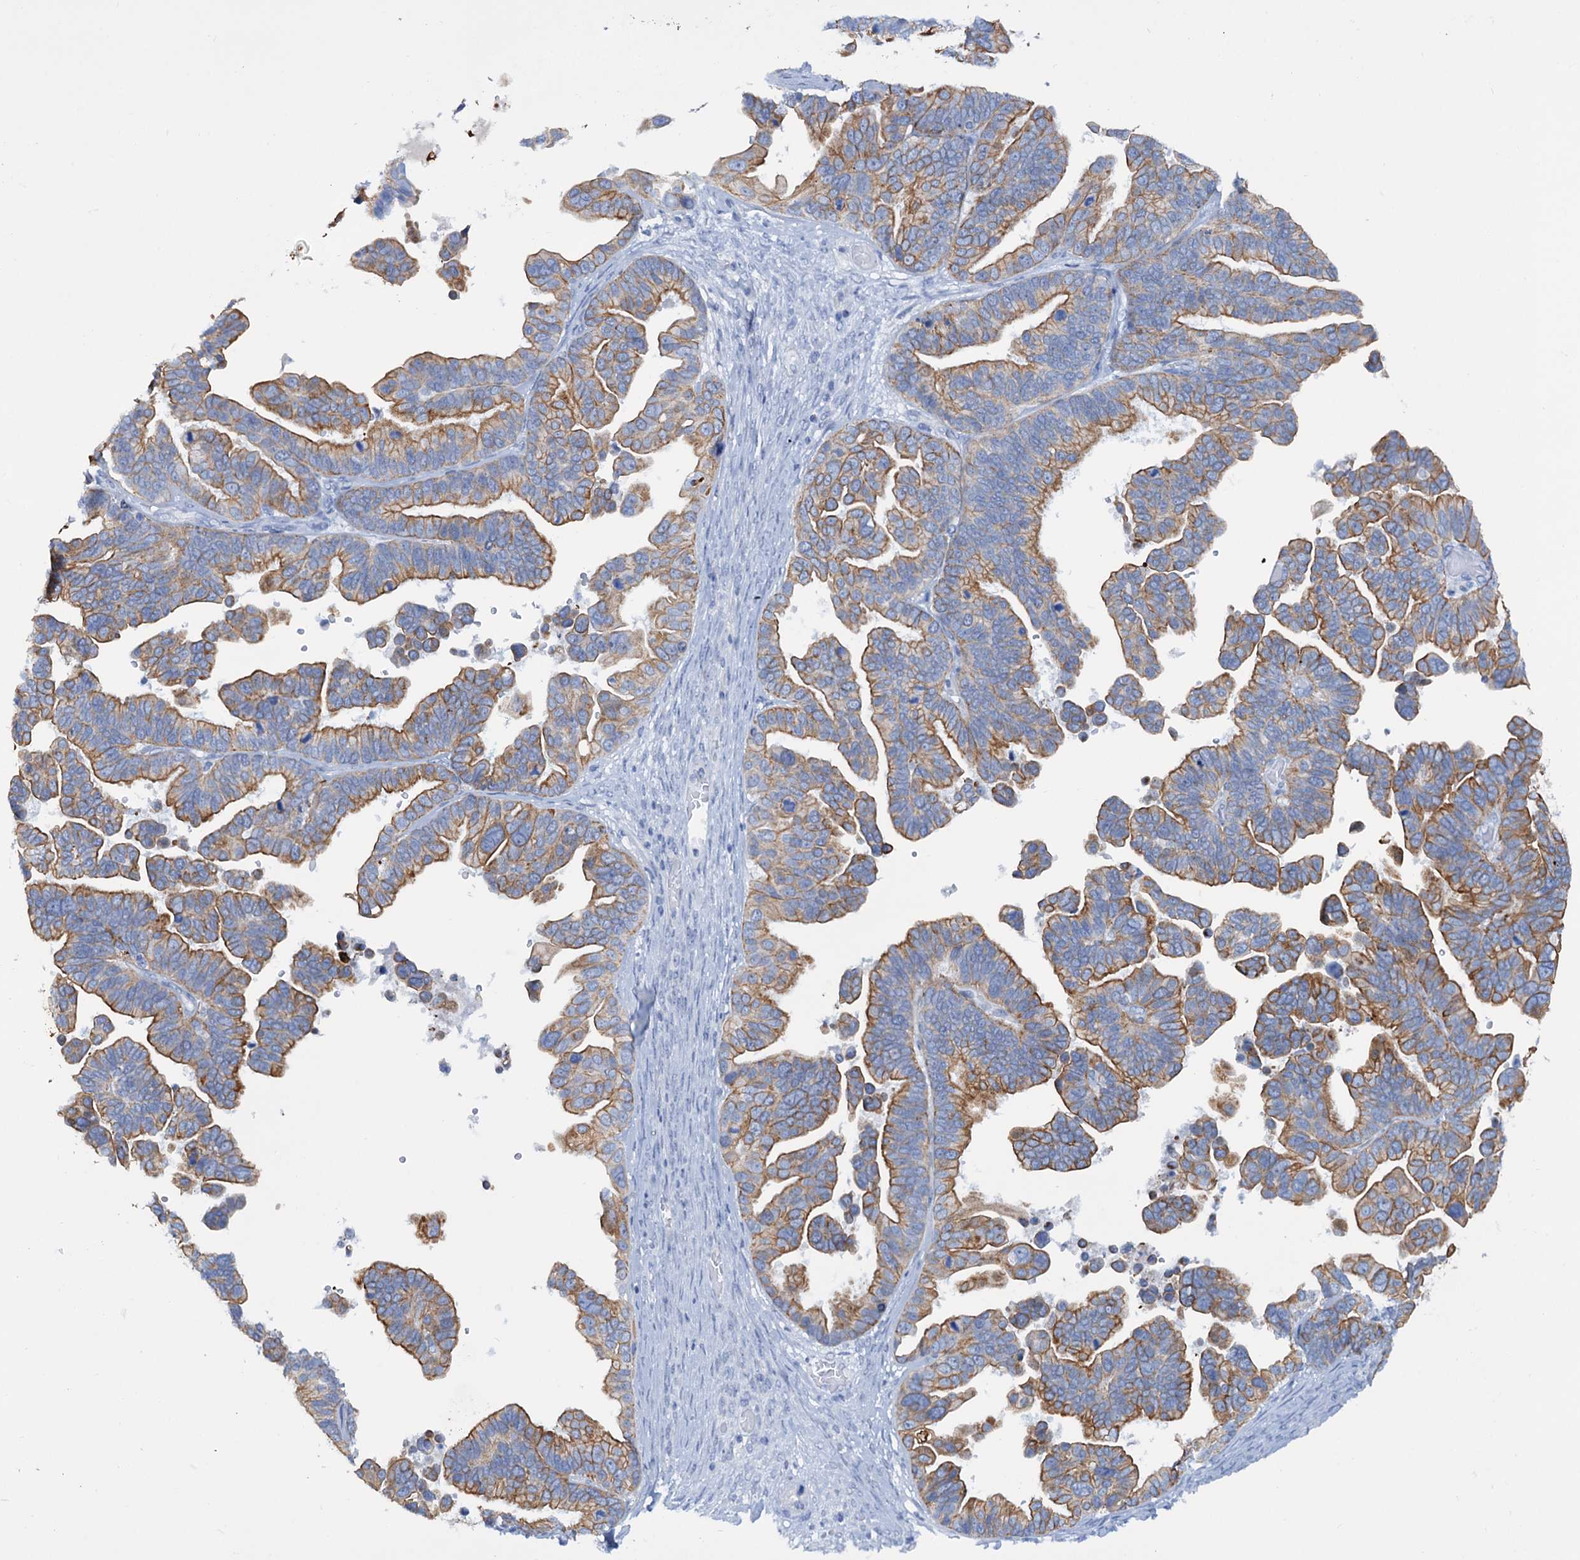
{"staining": {"intensity": "moderate", "quantity": ">75%", "location": "cytoplasmic/membranous"}, "tissue": "ovarian cancer", "cell_type": "Tumor cells", "image_type": "cancer", "snomed": [{"axis": "morphology", "description": "Cystadenocarcinoma, serous, NOS"}, {"axis": "topography", "description": "Ovary"}], "caption": "Immunohistochemistry image of ovarian serous cystadenocarcinoma stained for a protein (brown), which displays medium levels of moderate cytoplasmic/membranous expression in approximately >75% of tumor cells.", "gene": "FAAP20", "patient": {"sex": "female", "age": 56}}